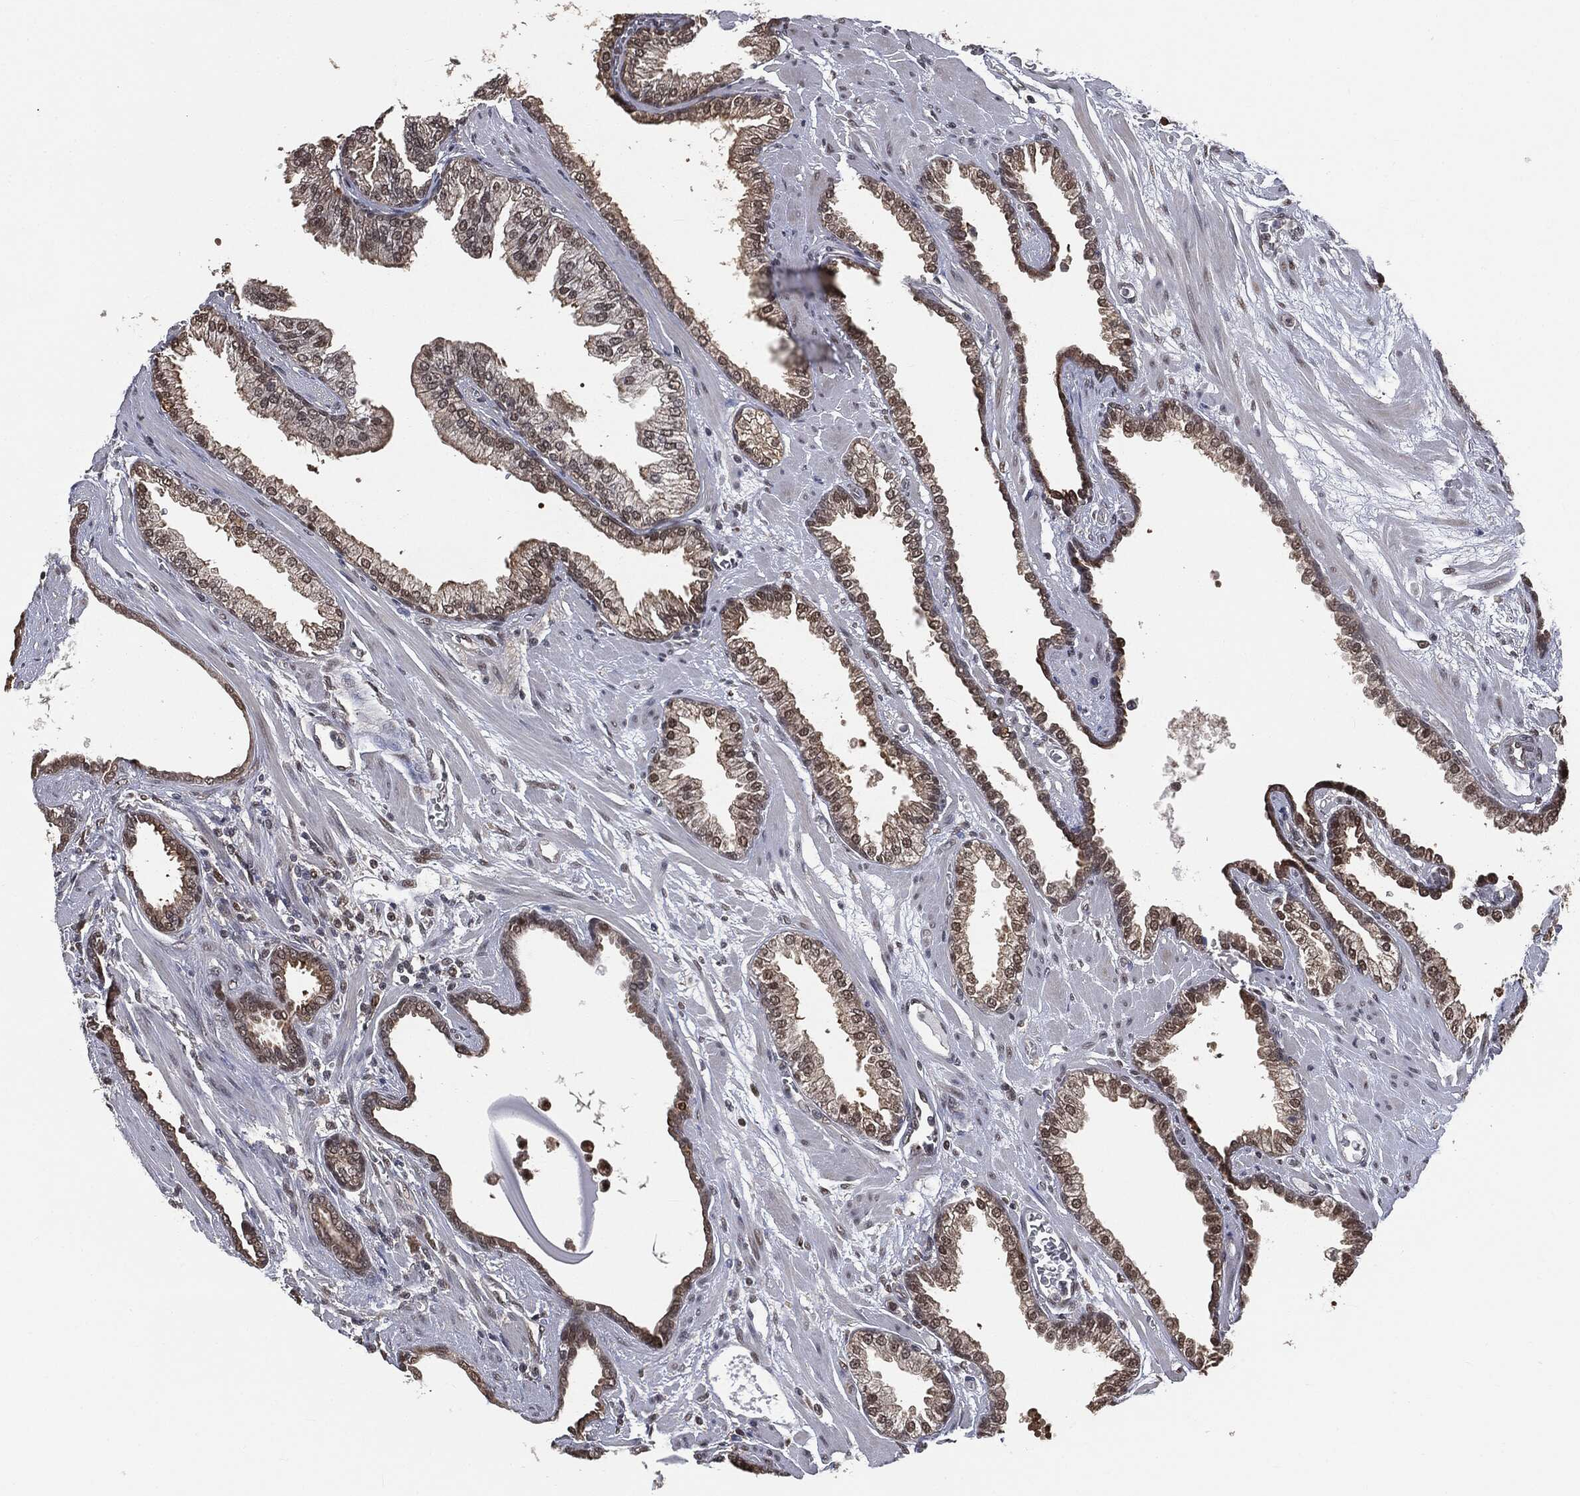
{"staining": {"intensity": "weak", "quantity": "25%-75%", "location": "cytoplasmic/membranous,nuclear"}, "tissue": "prostate cancer", "cell_type": "Tumor cells", "image_type": "cancer", "snomed": [{"axis": "morphology", "description": "Adenocarcinoma, Low grade"}, {"axis": "topography", "description": "Prostate"}], "caption": "This is a micrograph of immunohistochemistry staining of prostate cancer (low-grade adenocarcinoma), which shows weak staining in the cytoplasmic/membranous and nuclear of tumor cells.", "gene": "SHLD2", "patient": {"sex": "male", "age": 69}}